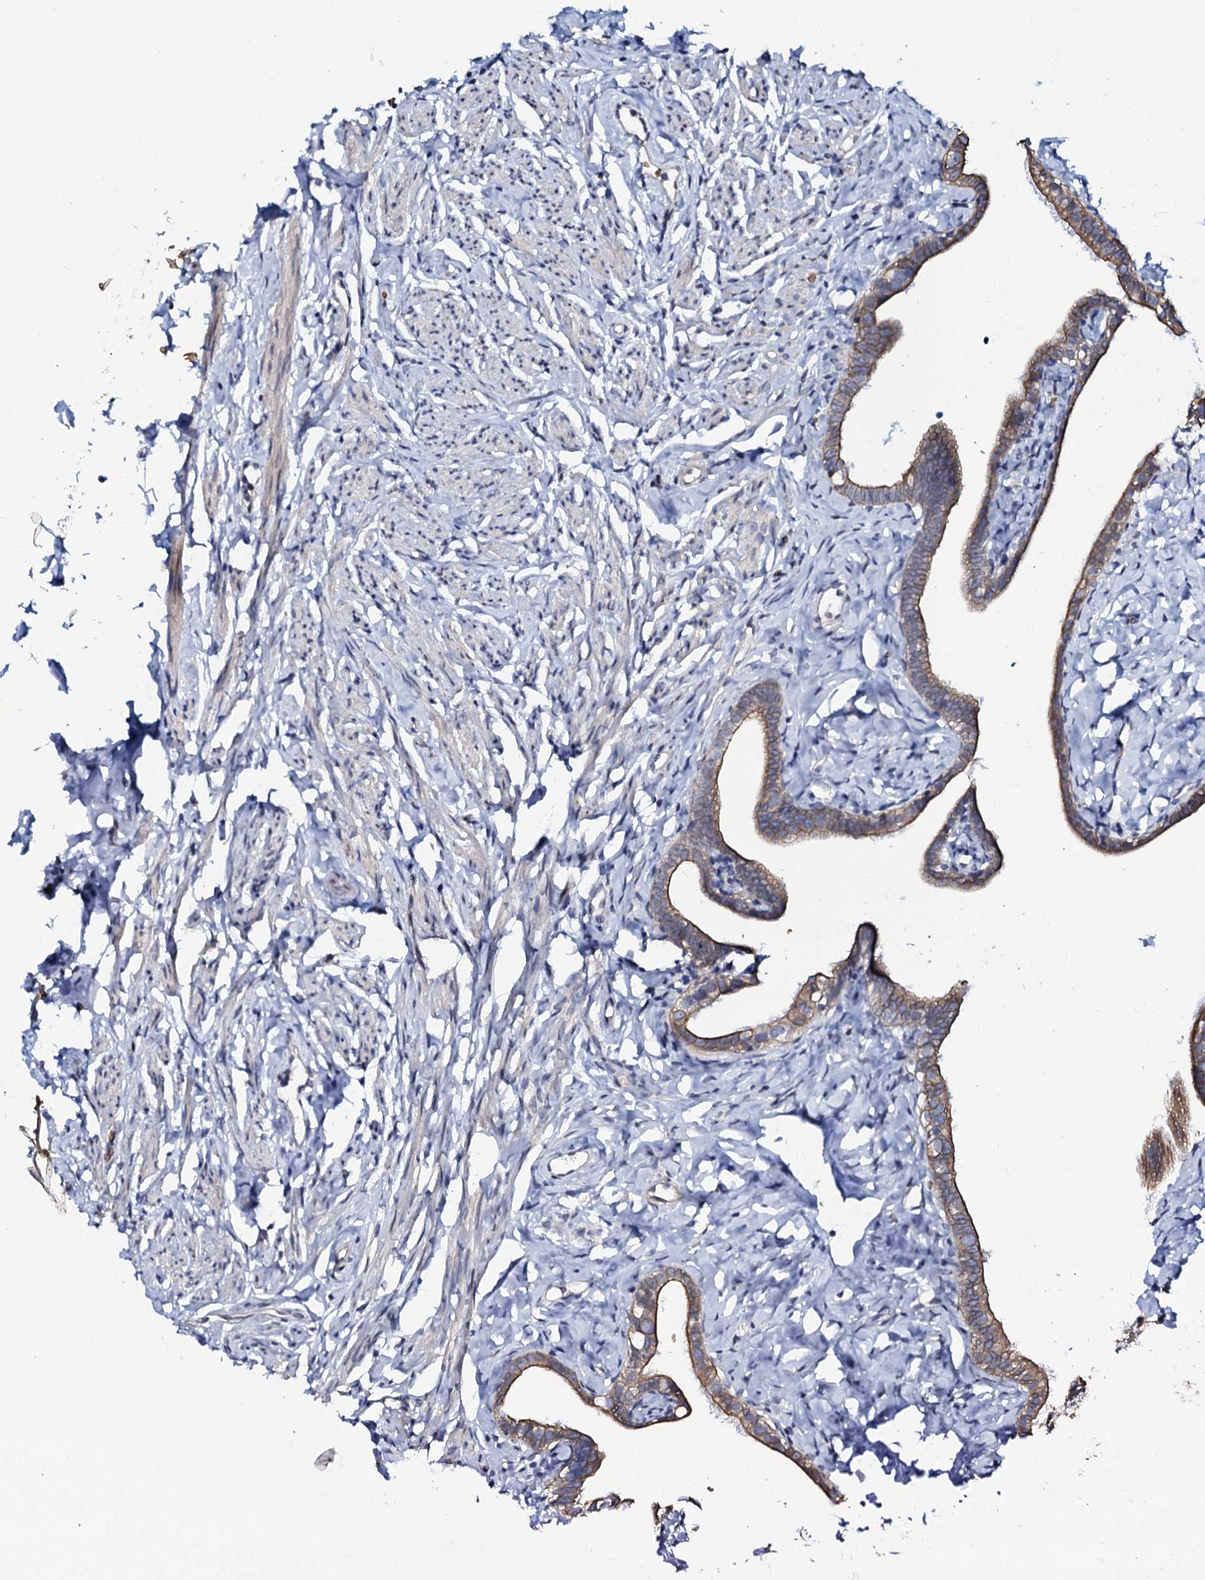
{"staining": {"intensity": "moderate", "quantity": ">75%", "location": "cytoplasmic/membranous"}, "tissue": "fallopian tube", "cell_type": "Glandular cells", "image_type": "normal", "snomed": [{"axis": "morphology", "description": "Normal tissue, NOS"}, {"axis": "topography", "description": "Fallopian tube"}], "caption": "Protein staining of normal fallopian tube reveals moderate cytoplasmic/membranous staining in about >75% of glandular cells.", "gene": "C10orf88", "patient": {"sex": "female", "age": 66}}